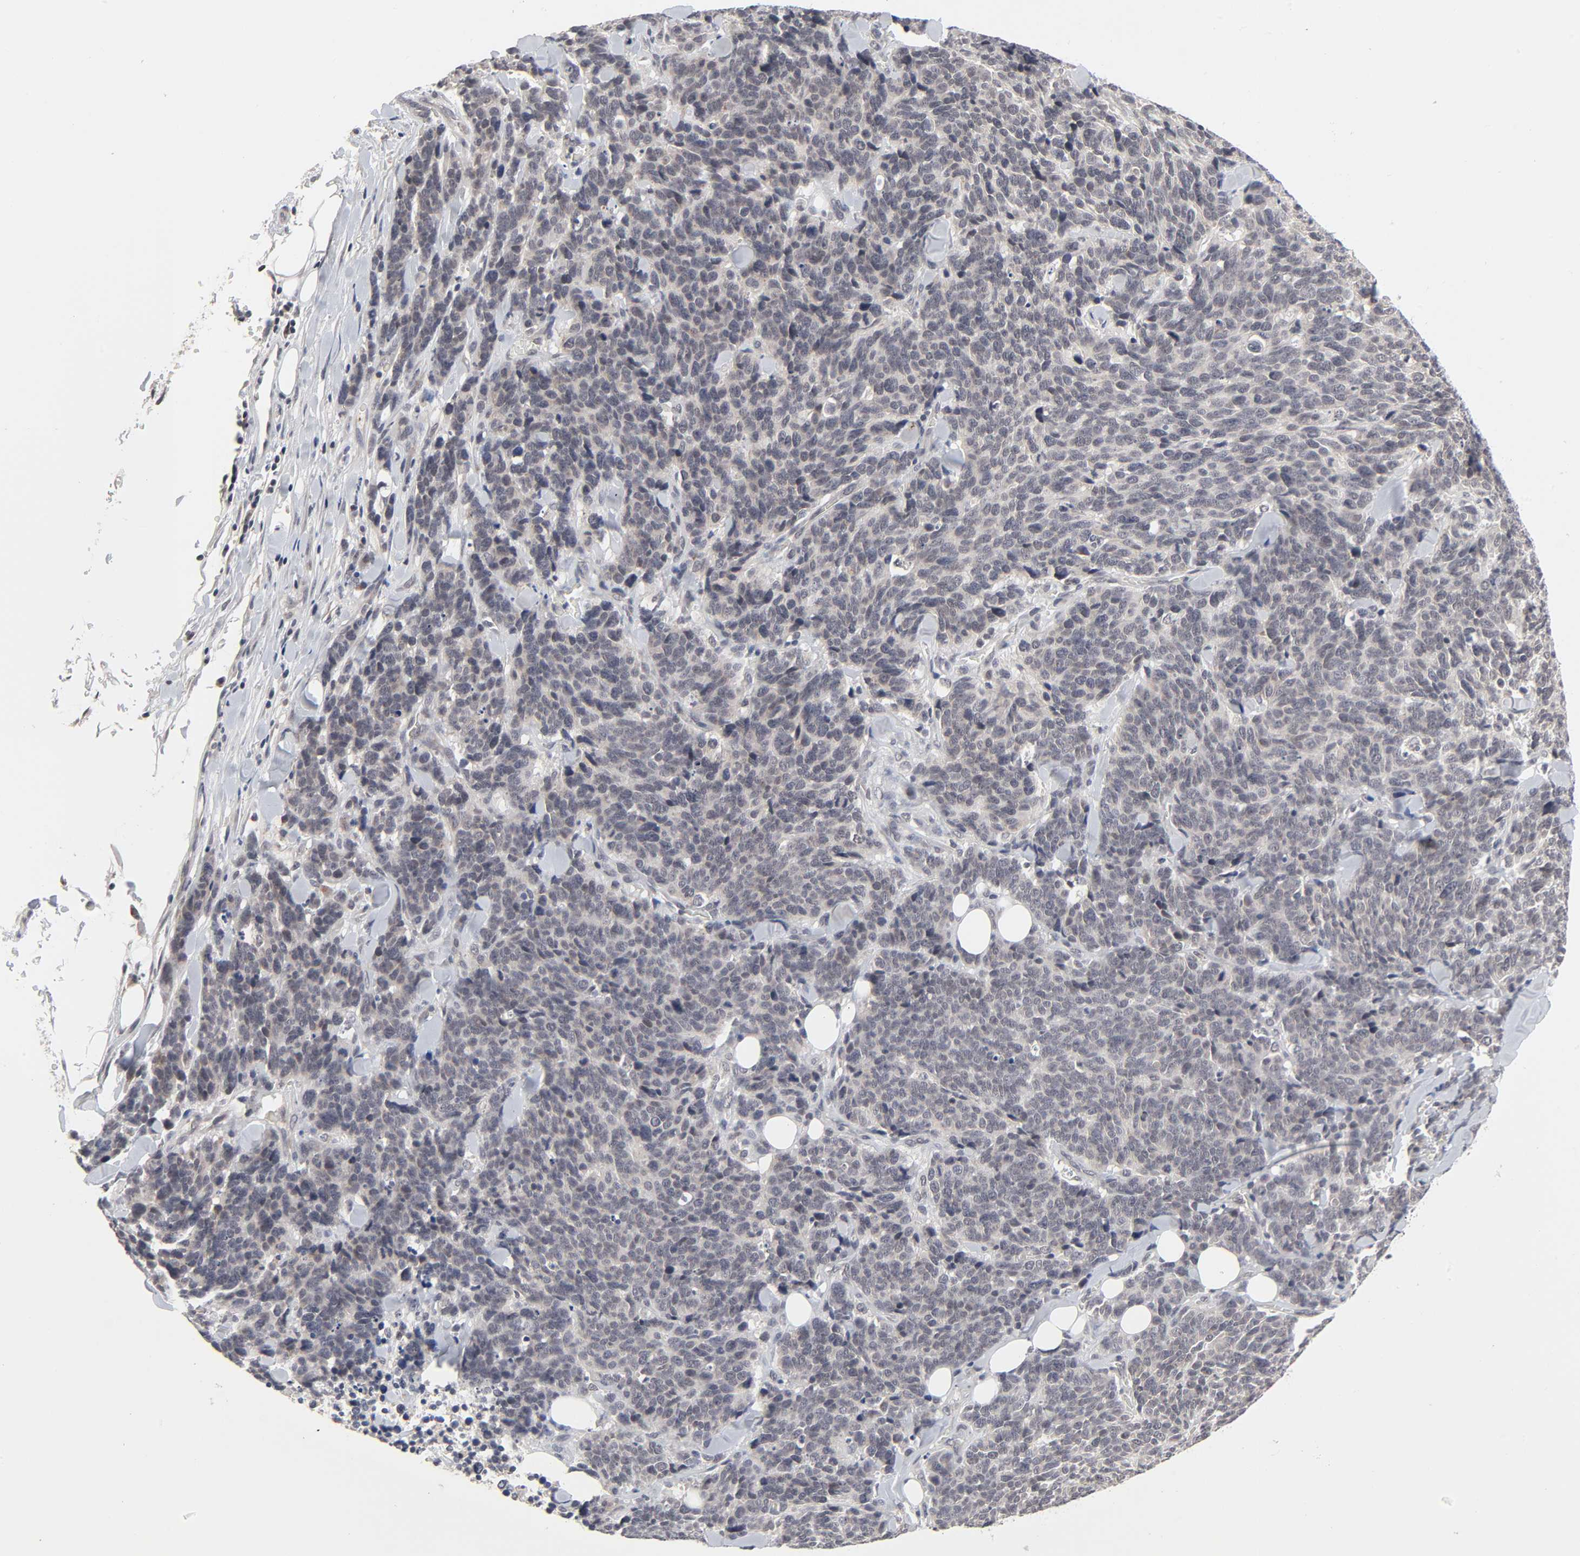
{"staining": {"intensity": "negative", "quantity": "none", "location": "none"}, "tissue": "lung cancer", "cell_type": "Tumor cells", "image_type": "cancer", "snomed": [{"axis": "morphology", "description": "Neoplasm, malignant, NOS"}, {"axis": "topography", "description": "Lung"}], "caption": "DAB immunohistochemical staining of lung cancer (neoplasm (malignant)) shows no significant positivity in tumor cells.", "gene": "AUH", "patient": {"sex": "female", "age": 58}}